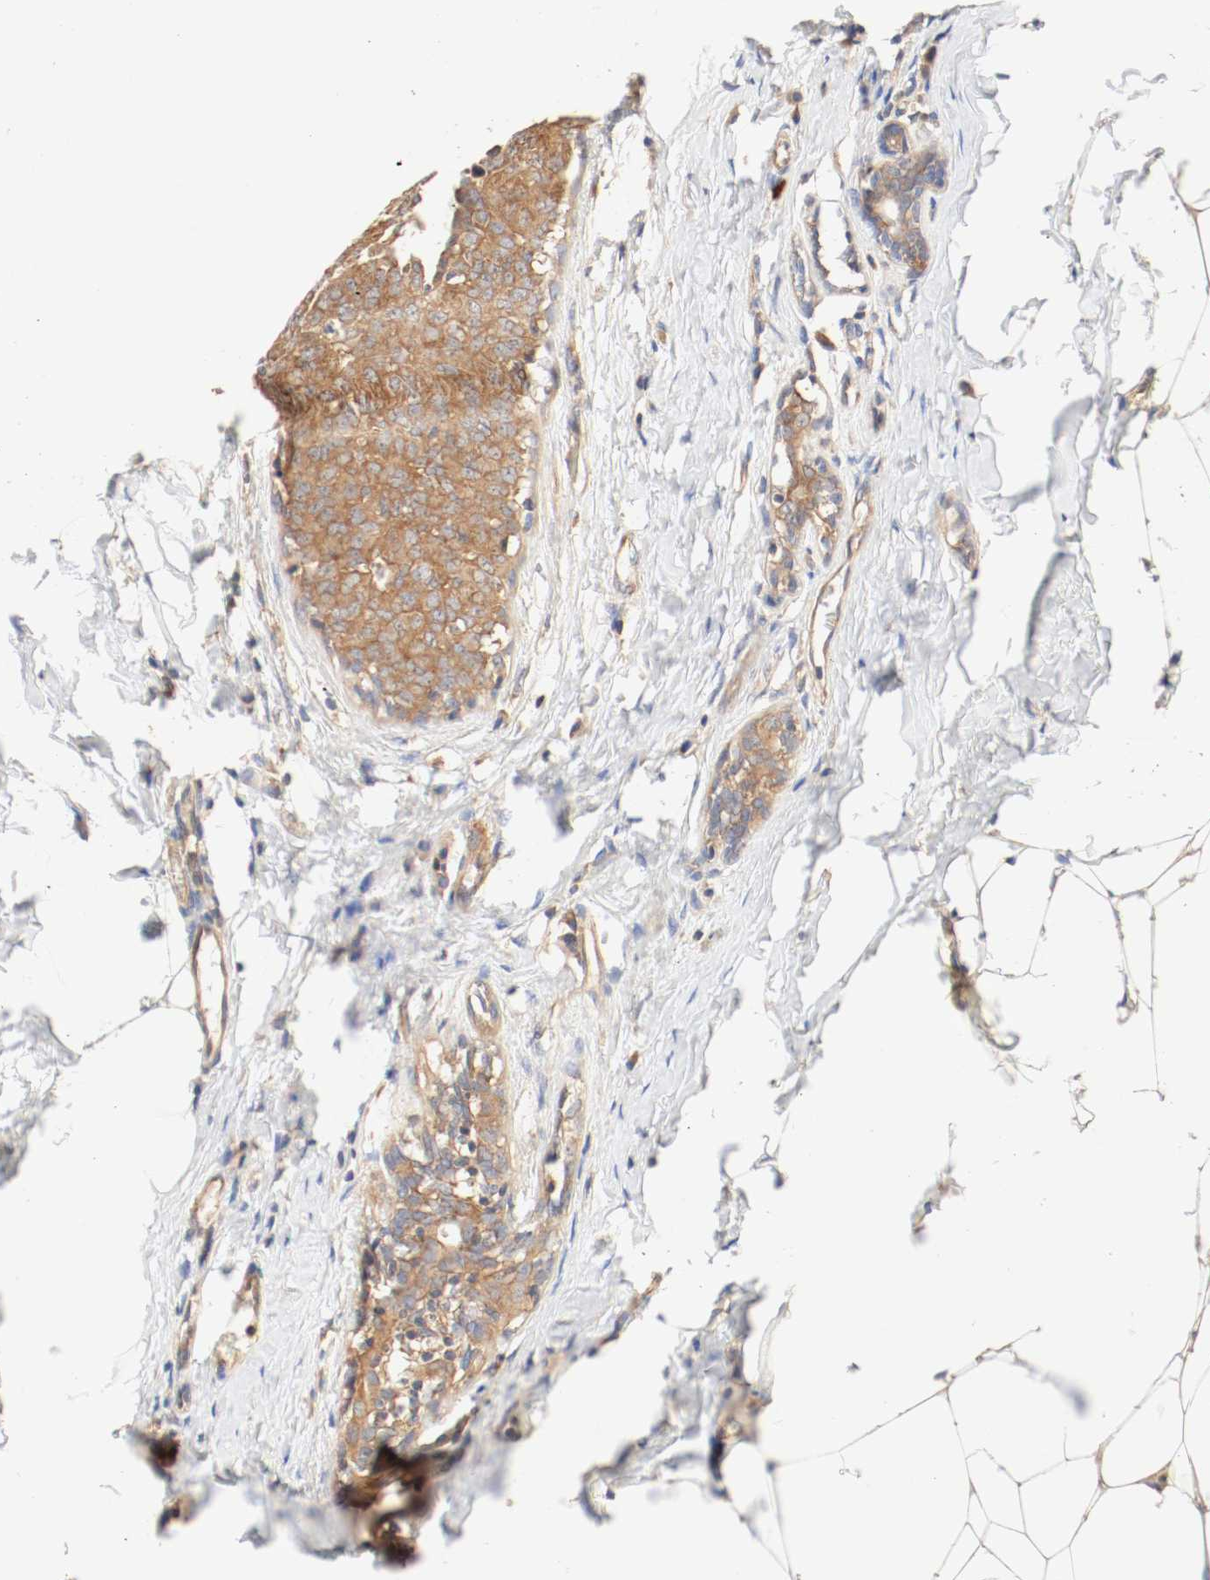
{"staining": {"intensity": "moderate", "quantity": ">75%", "location": "cytoplasmic/membranous"}, "tissue": "breast cancer", "cell_type": "Tumor cells", "image_type": "cancer", "snomed": [{"axis": "morphology", "description": "Duct carcinoma"}, {"axis": "topography", "description": "Breast"}], "caption": "Tumor cells show medium levels of moderate cytoplasmic/membranous positivity in approximately >75% of cells in breast cancer.", "gene": "GIT1", "patient": {"sex": "female", "age": 40}}